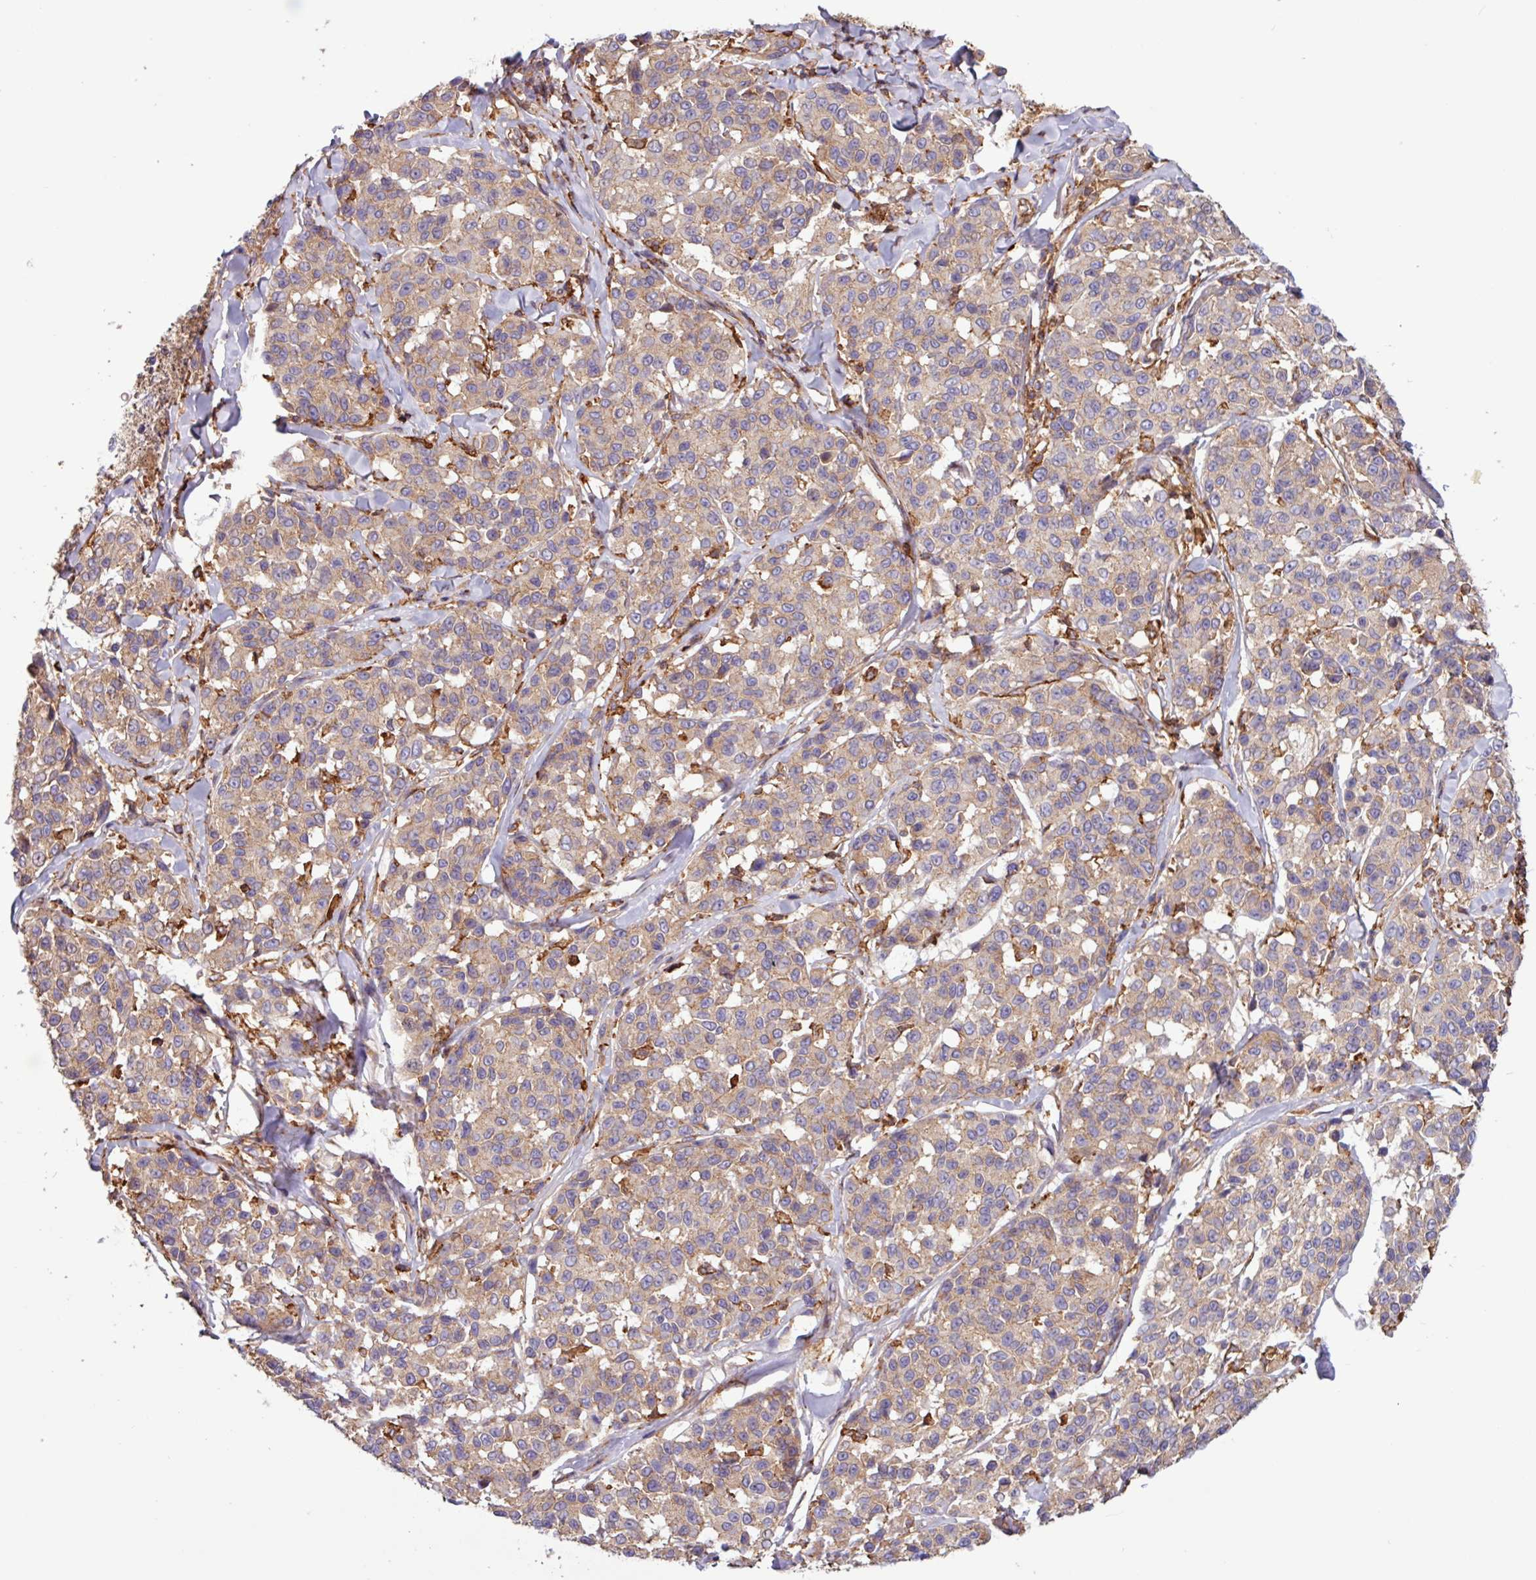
{"staining": {"intensity": "weak", "quantity": "25%-75%", "location": "cytoplasmic/membranous"}, "tissue": "melanoma", "cell_type": "Tumor cells", "image_type": "cancer", "snomed": [{"axis": "morphology", "description": "Malignant melanoma, NOS"}, {"axis": "topography", "description": "Skin"}], "caption": "About 25%-75% of tumor cells in malignant melanoma display weak cytoplasmic/membranous protein expression as visualized by brown immunohistochemical staining.", "gene": "ACTR3", "patient": {"sex": "female", "age": 66}}